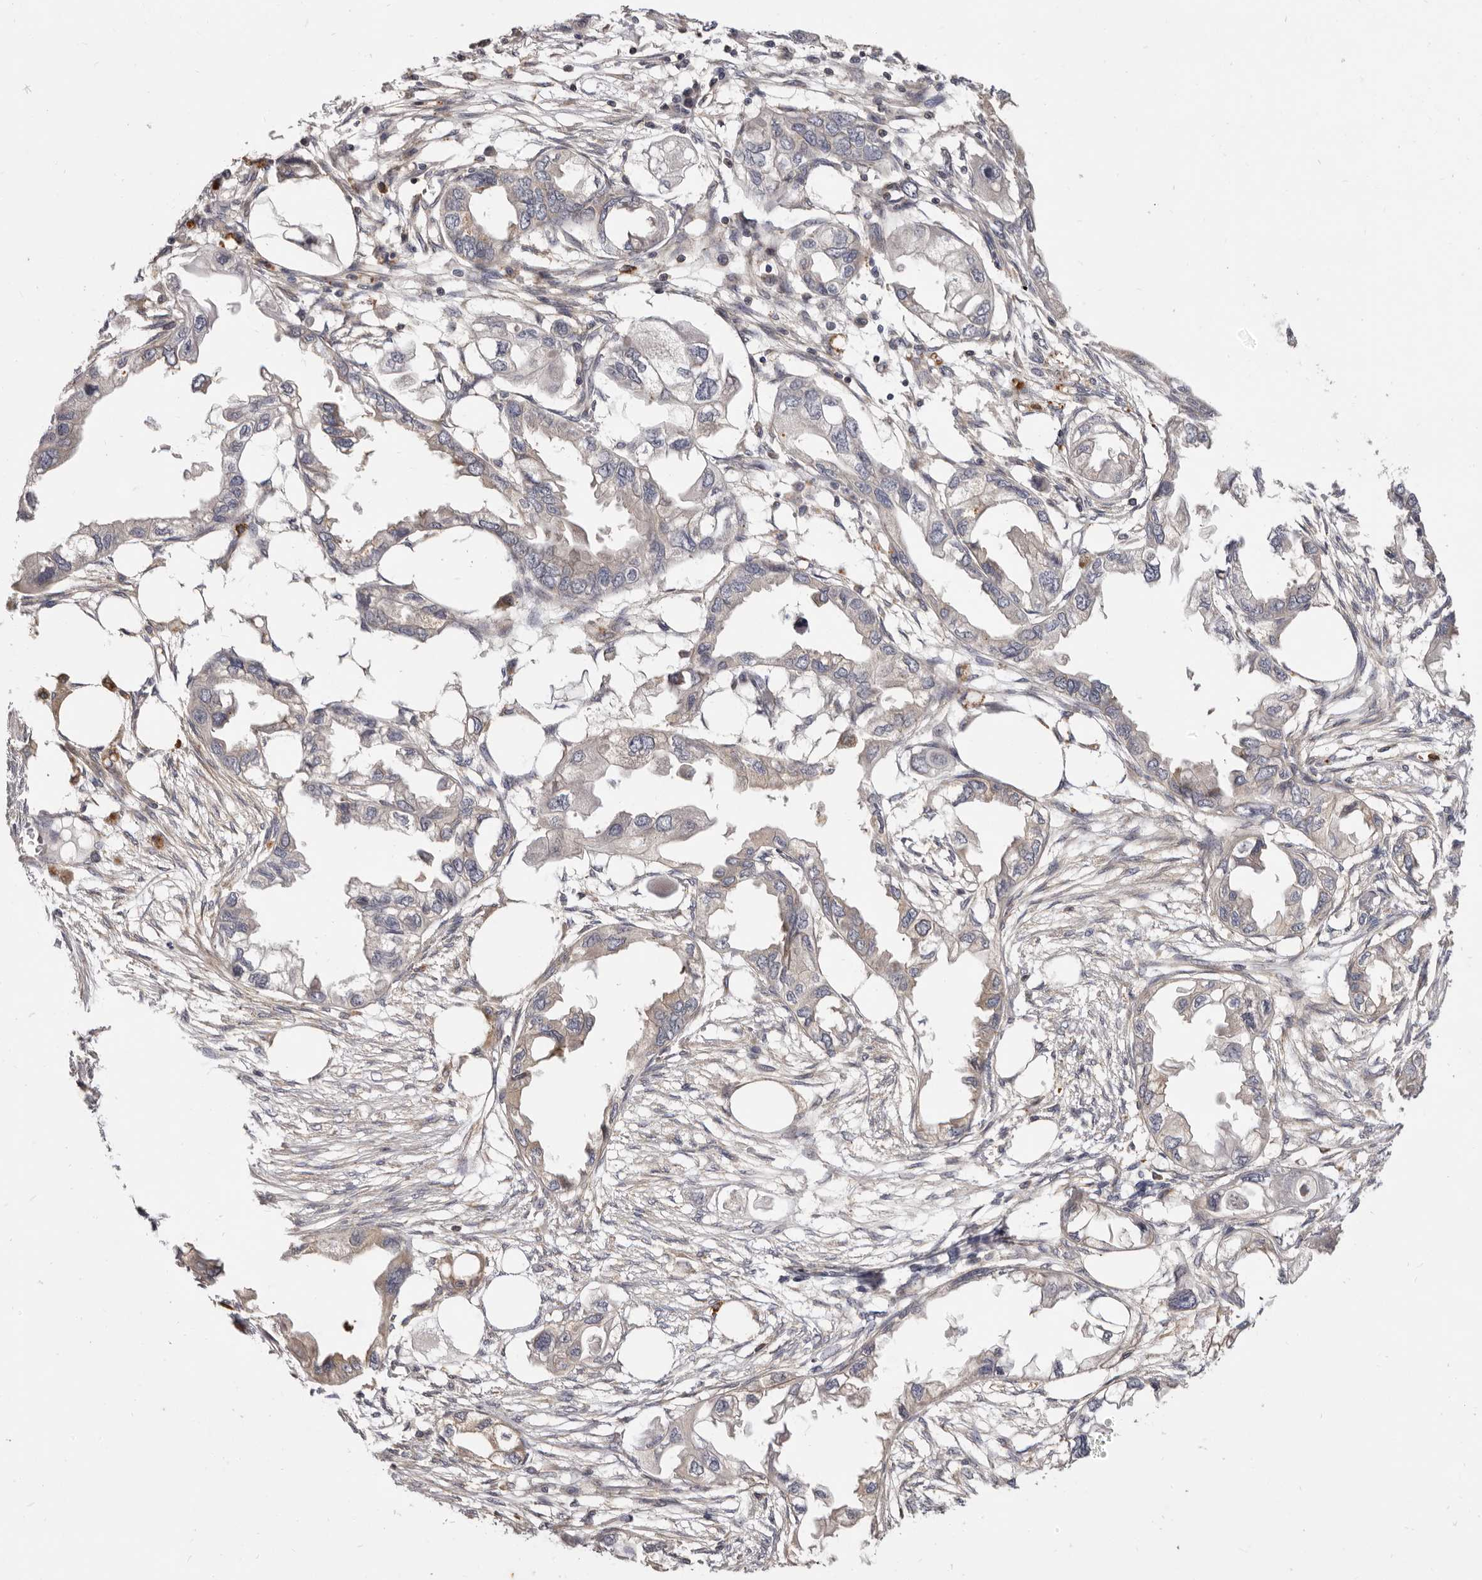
{"staining": {"intensity": "weak", "quantity": "25%-75%", "location": "cytoplasmic/membranous"}, "tissue": "endometrial cancer", "cell_type": "Tumor cells", "image_type": "cancer", "snomed": [{"axis": "morphology", "description": "Adenocarcinoma, NOS"}, {"axis": "morphology", "description": "Adenocarcinoma, metastatic, NOS"}, {"axis": "topography", "description": "Adipose tissue"}, {"axis": "topography", "description": "Endometrium"}], "caption": "Protein expression analysis of human endometrial cancer reveals weak cytoplasmic/membranous staining in about 25%-75% of tumor cells.", "gene": "ADAMTS20", "patient": {"sex": "female", "age": 67}}